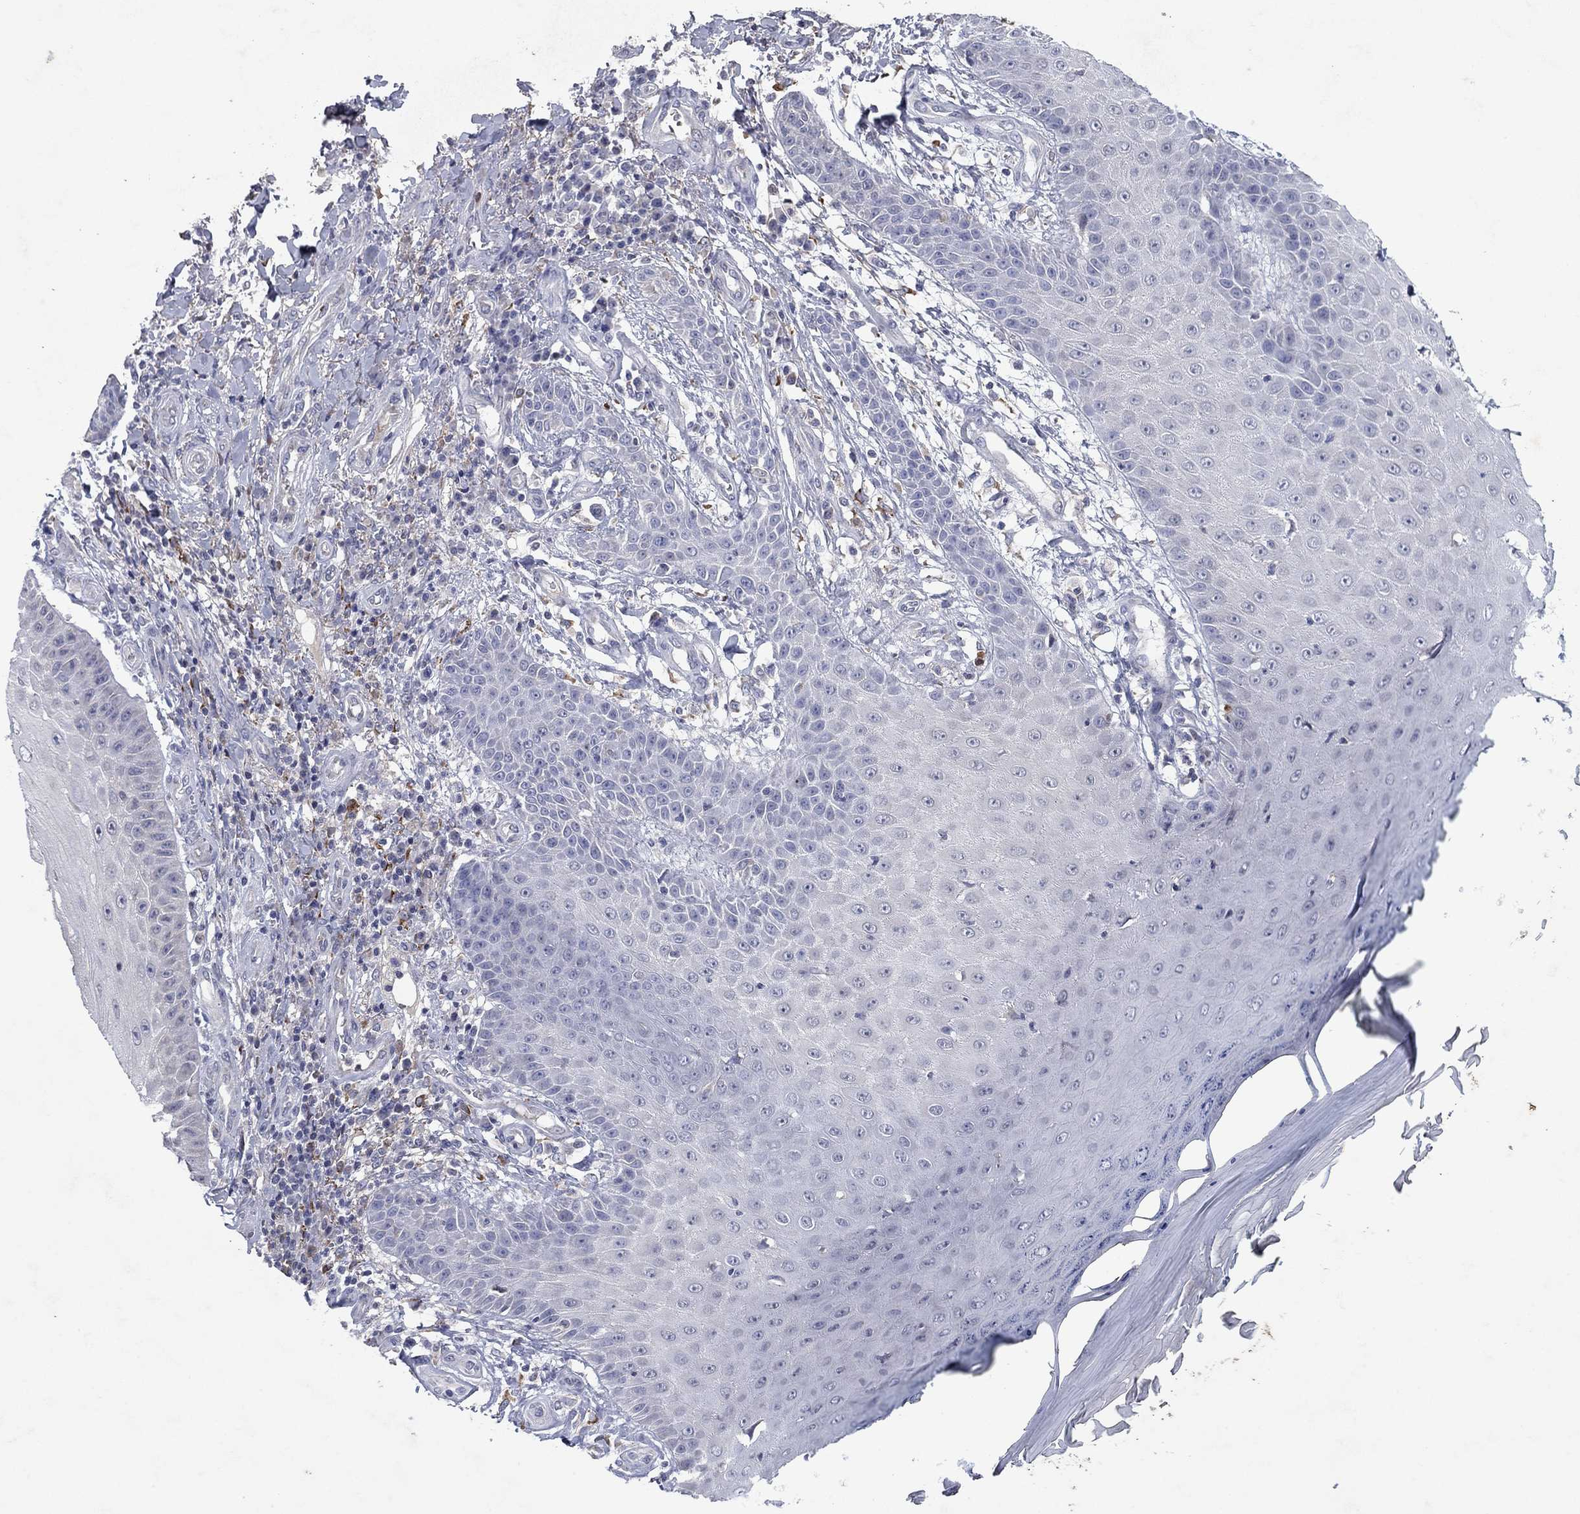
{"staining": {"intensity": "negative", "quantity": "none", "location": "none"}, "tissue": "skin cancer", "cell_type": "Tumor cells", "image_type": "cancer", "snomed": [{"axis": "morphology", "description": "Squamous cell carcinoma, NOS"}, {"axis": "topography", "description": "Skin"}], "caption": "Human skin cancer stained for a protein using IHC demonstrates no staining in tumor cells.", "gene": "PTGDS", "patient": {"sex": "male", "age": 70}}